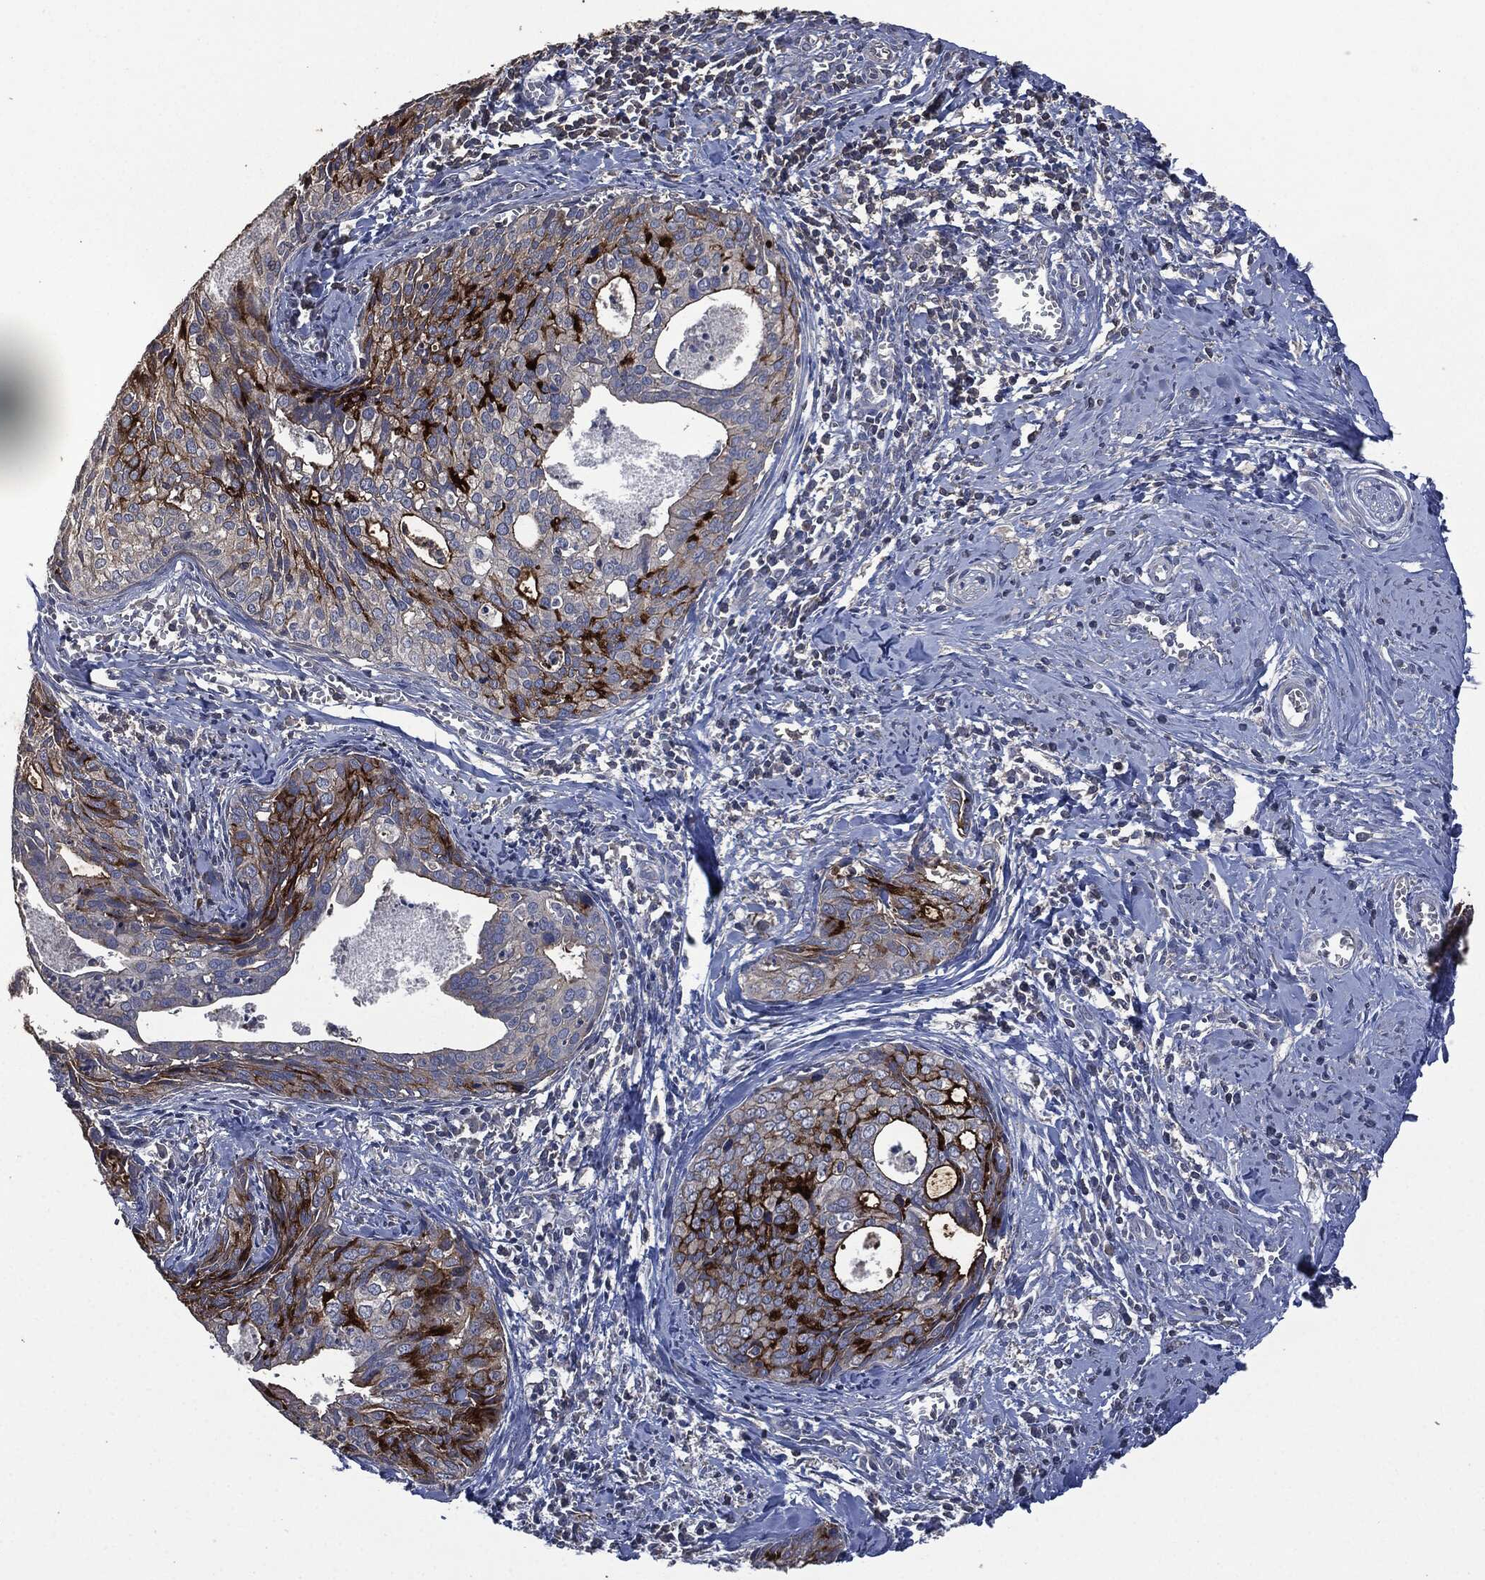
{"staining": {"intensity": "strong", "quantity": "25%-75%", "location": "cytoplasmic/membranous"}, "tissue": "cervical cancer", "cell_type": "Tumor cells", "image_type": "cancer", "snomed": [{"axis": "morphology", "description": "Squamous cell carcinoma, NOS"}, {"axis": "topography", "description": "Cervix"}], "caption": "IHC (DAB (3,3'-diaminobenzidine)) staining of human cervical cancer (squamous cell carcinoma) shows strong cytoplasmic/membranous protein positivity in approximately 25%-75% of tumor cells.", "gene": "MSLN", "patient": {"sex": "female", "age": 29}}